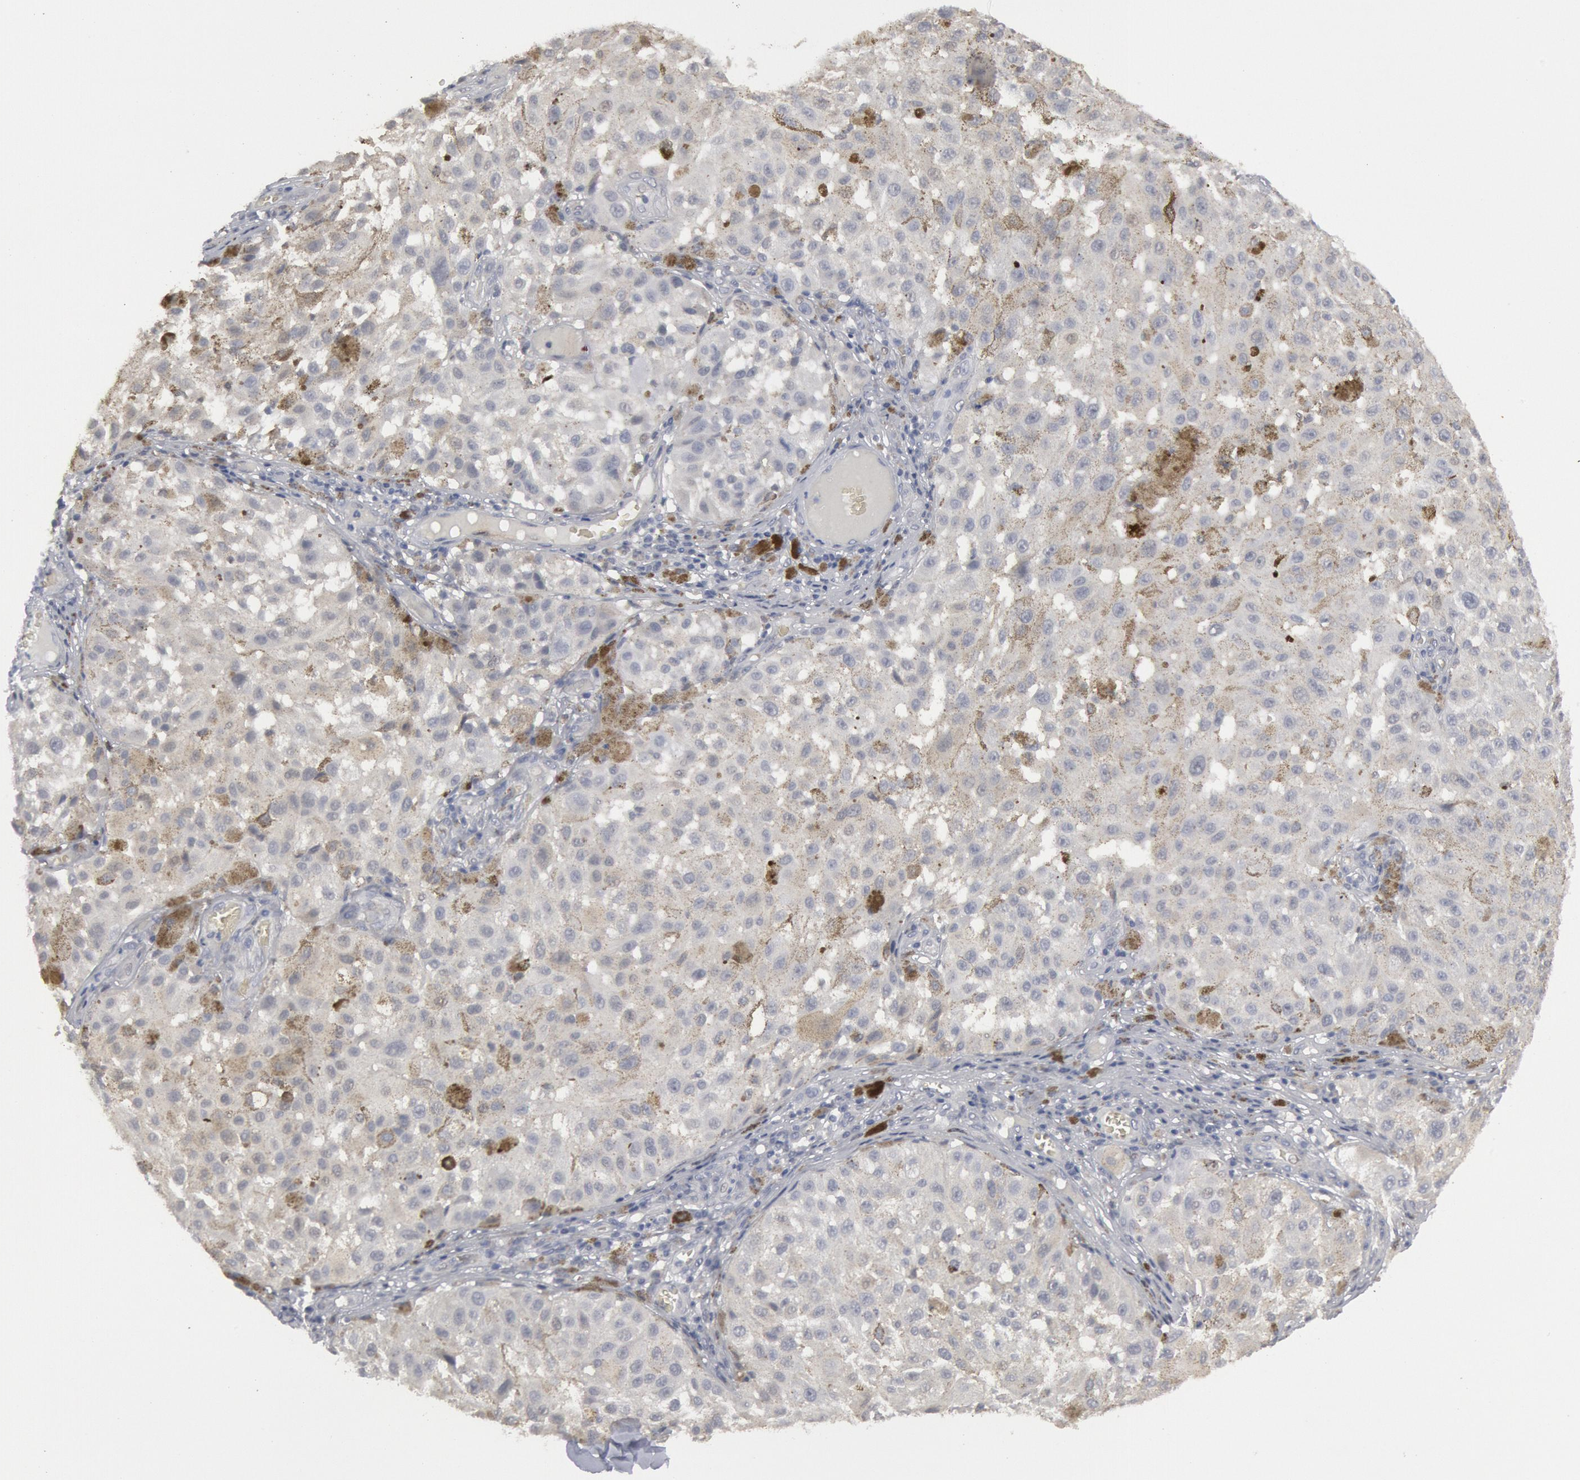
{"staining": {"intensity": "weak", "quantity": "<25%", "location": "cytoplasmic/membranous"}, "tissue": "melanoma", "cell_type": "Tumor cells", "image_type": "cancer", "snomed": [{"axis": "morphology", "description": "Malignant melanoma, NOS"}, {"axis": "topography", "description": "Skin"}], "caption": "Tumor cells are negative for protein expression in human malignant melanoma.", "gene": "DMC1", "patient": {"sex": "female", "age": 64}}